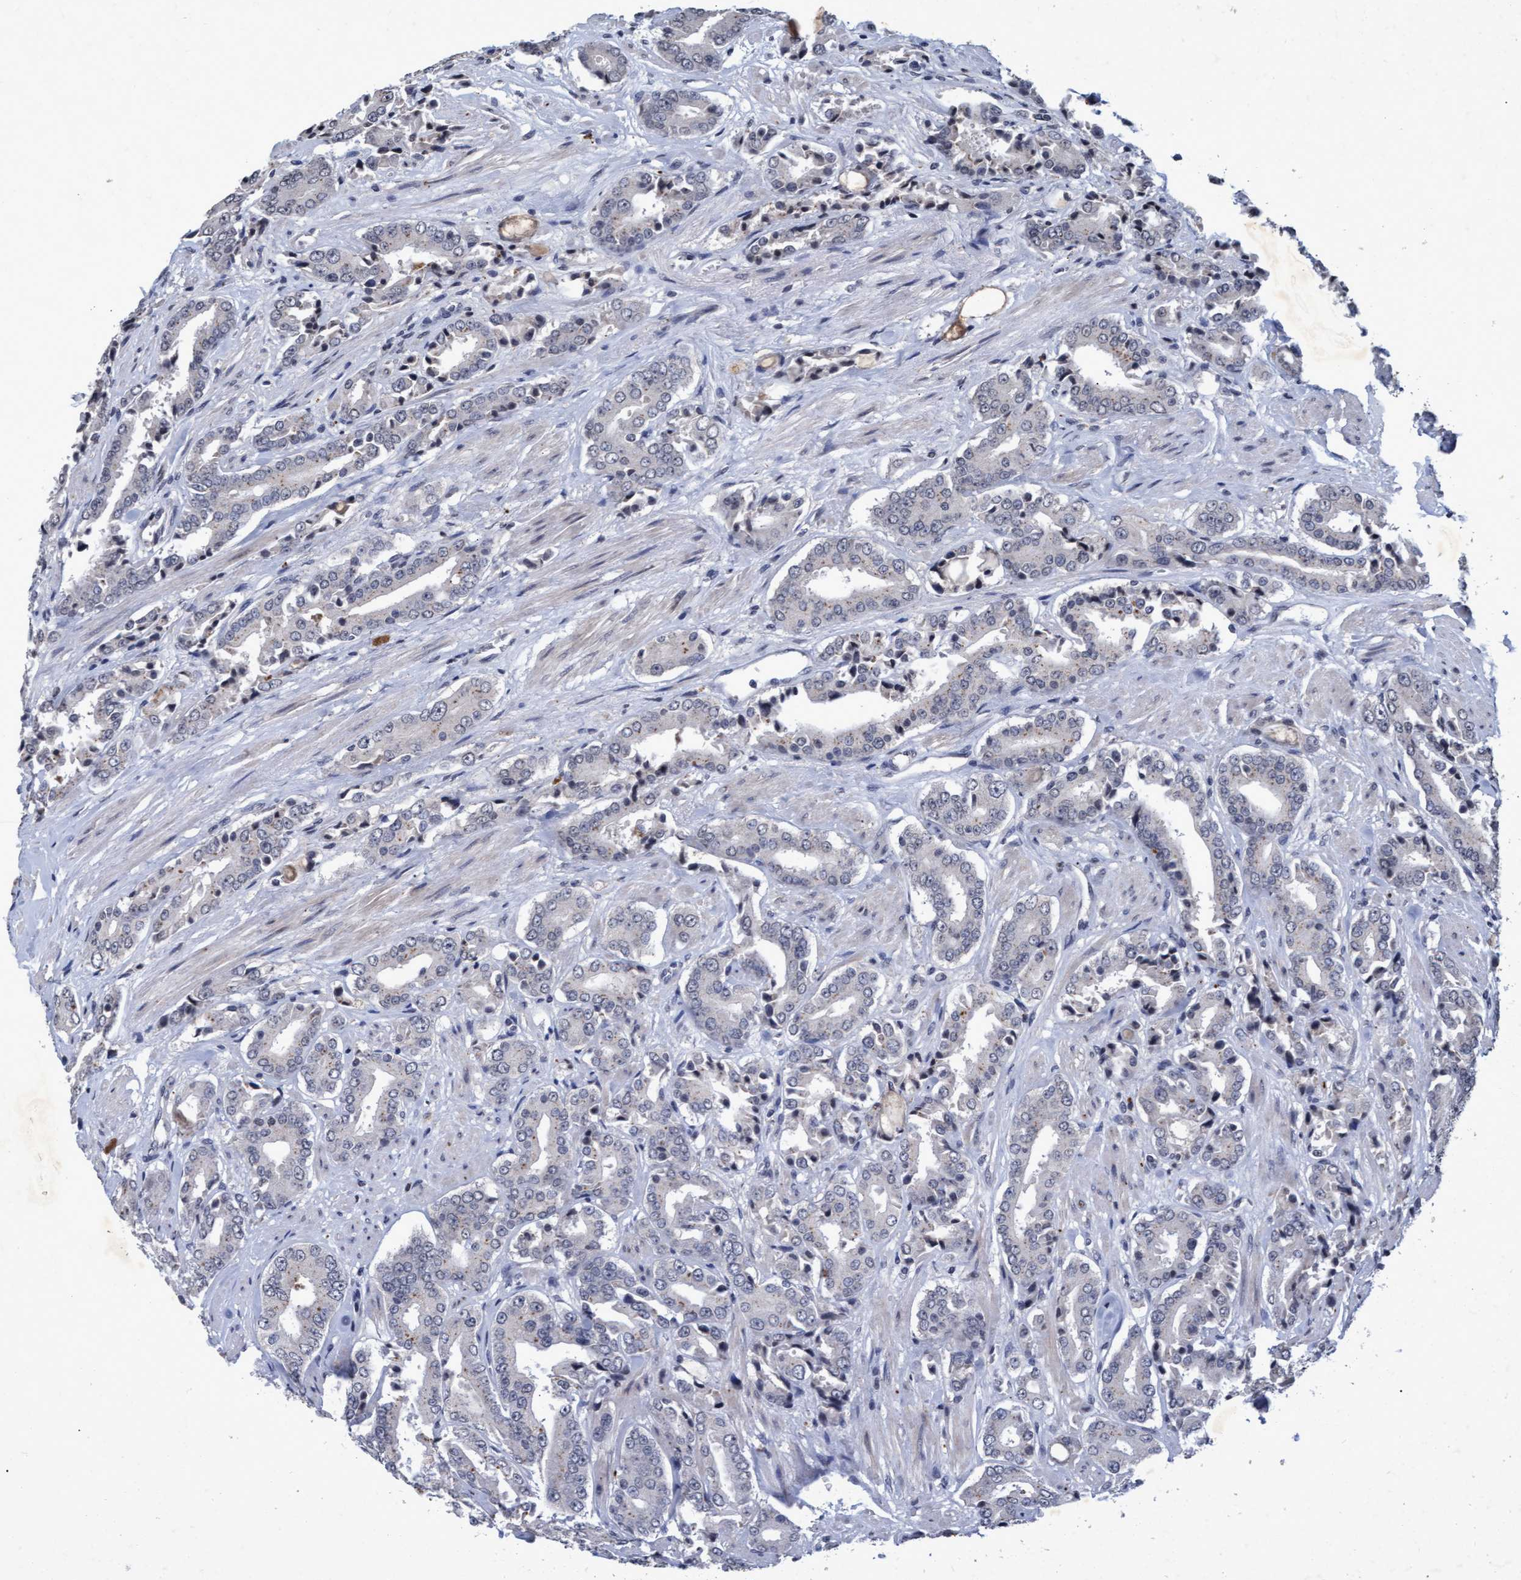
{"staining": {"intensity": "weak", "quantity": "<25%", "location": "cytoplasmic/membranous"}, "tissue": "prostate cancer", "cell_type": "Tumor cells", "image_type": "cancer", "snomed": [{"axis": "morphology", "description": "Adenocarcinoma, High grade"}, {"axis": "topography", "description": "Prostate"}], "caption": "Protein analysis of prostate high-grade adenocarcinoma exhibits no significant expression in tumor cells.", "gene": "GALC", "patient": {"sex": "male", "age": 71}}